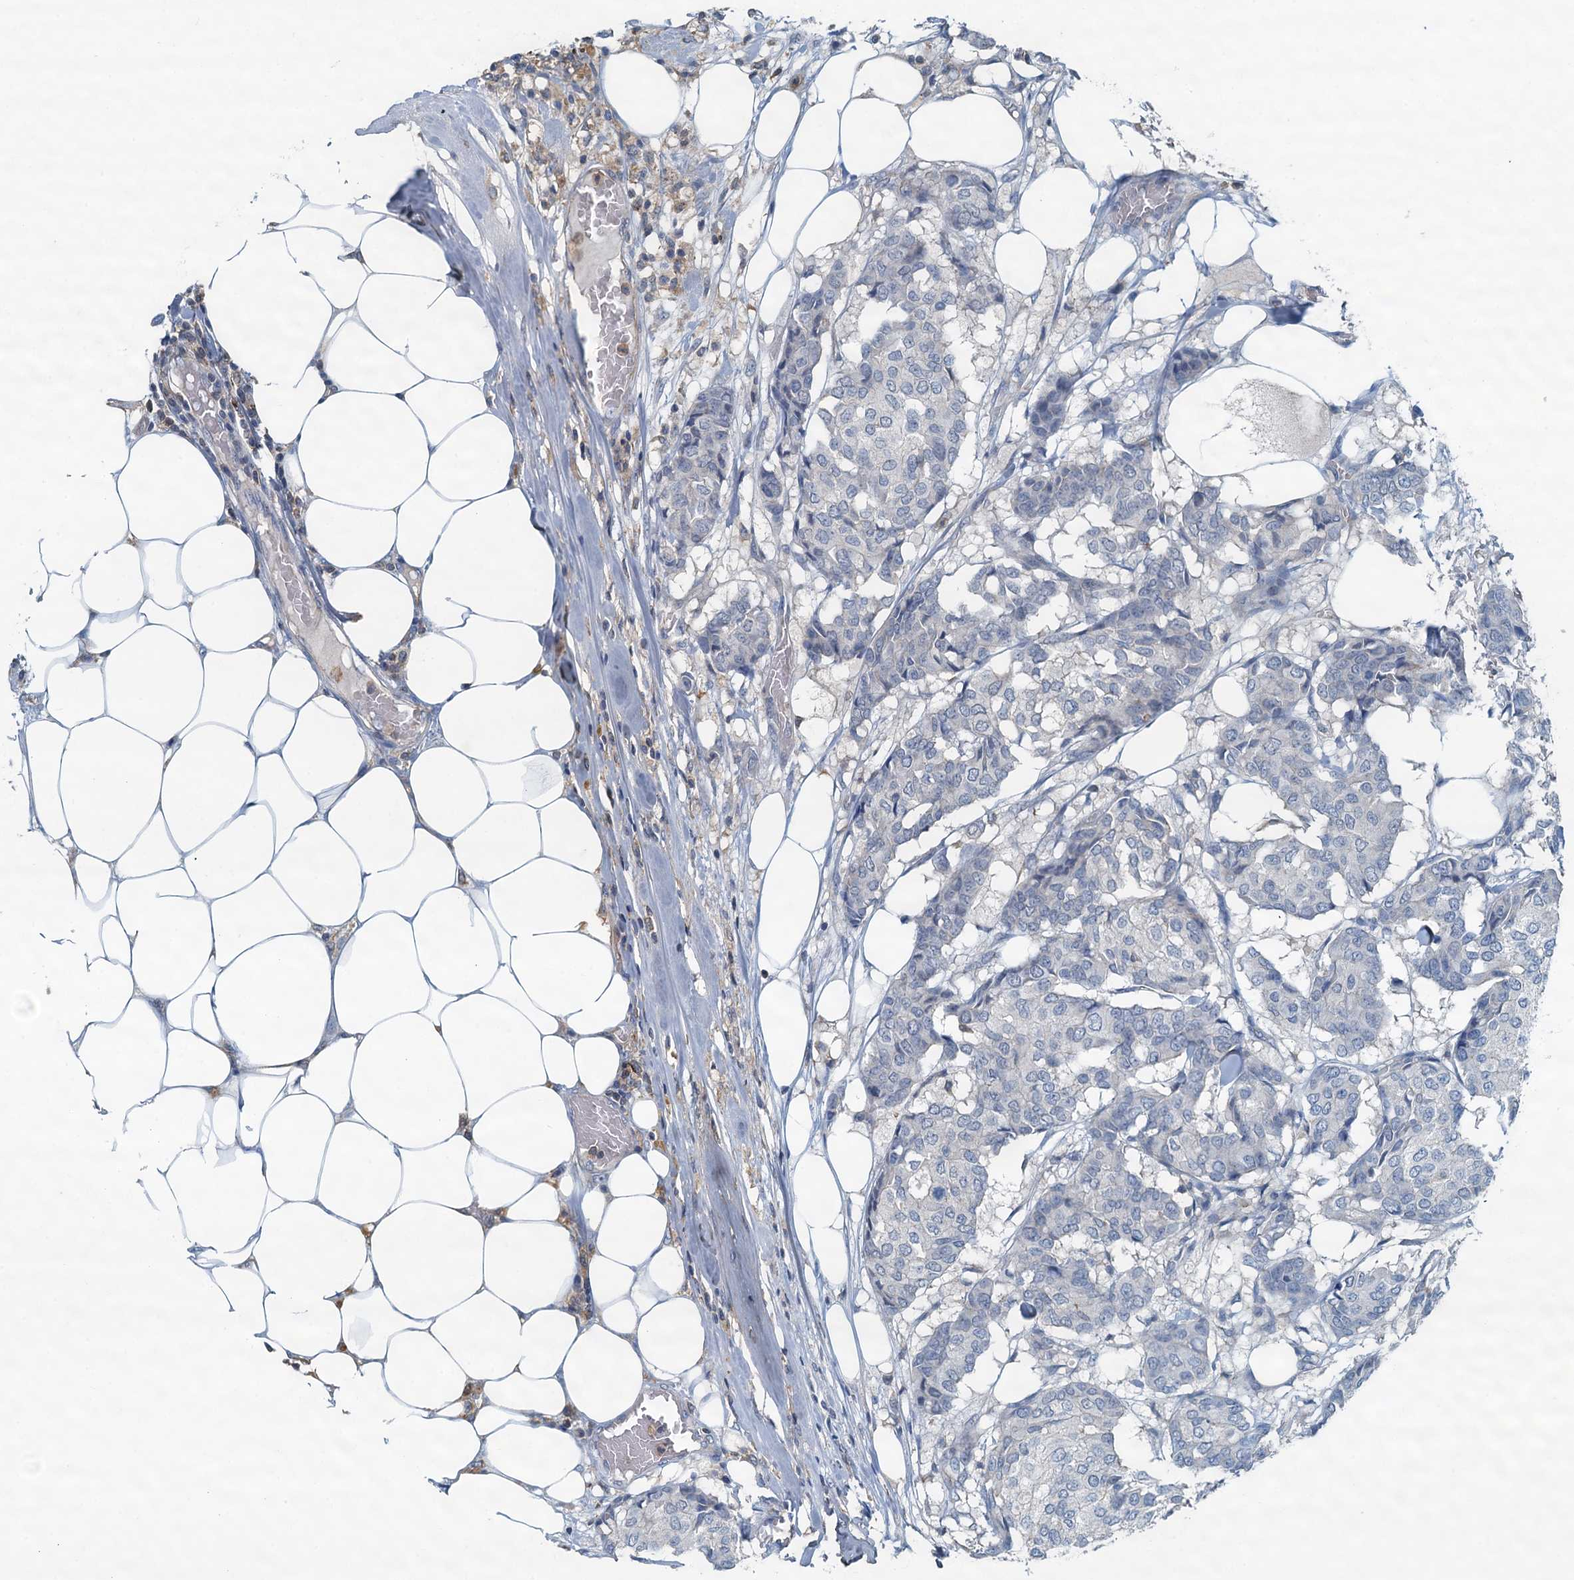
{"staining": {"intensity": "negative", "quantity": "none", "location": "none"}, "tissue": "breast cancer", "cell_type": "Tumor cells", "image_type": "cancer", "snomed": [{"axis": "morphology", "description": "Duct carcinoma"}, {"axis": "topography", "description": "Breast"}], "caption": "This image is of infiltrating ductal carcinoma (breast) stained with IHC to label a protein in brown with the nuclei are counter-stained blue. There is no staining in tumor cells.", "gene": "THAP10", "patient": {"sex": "female", "age": 75}}